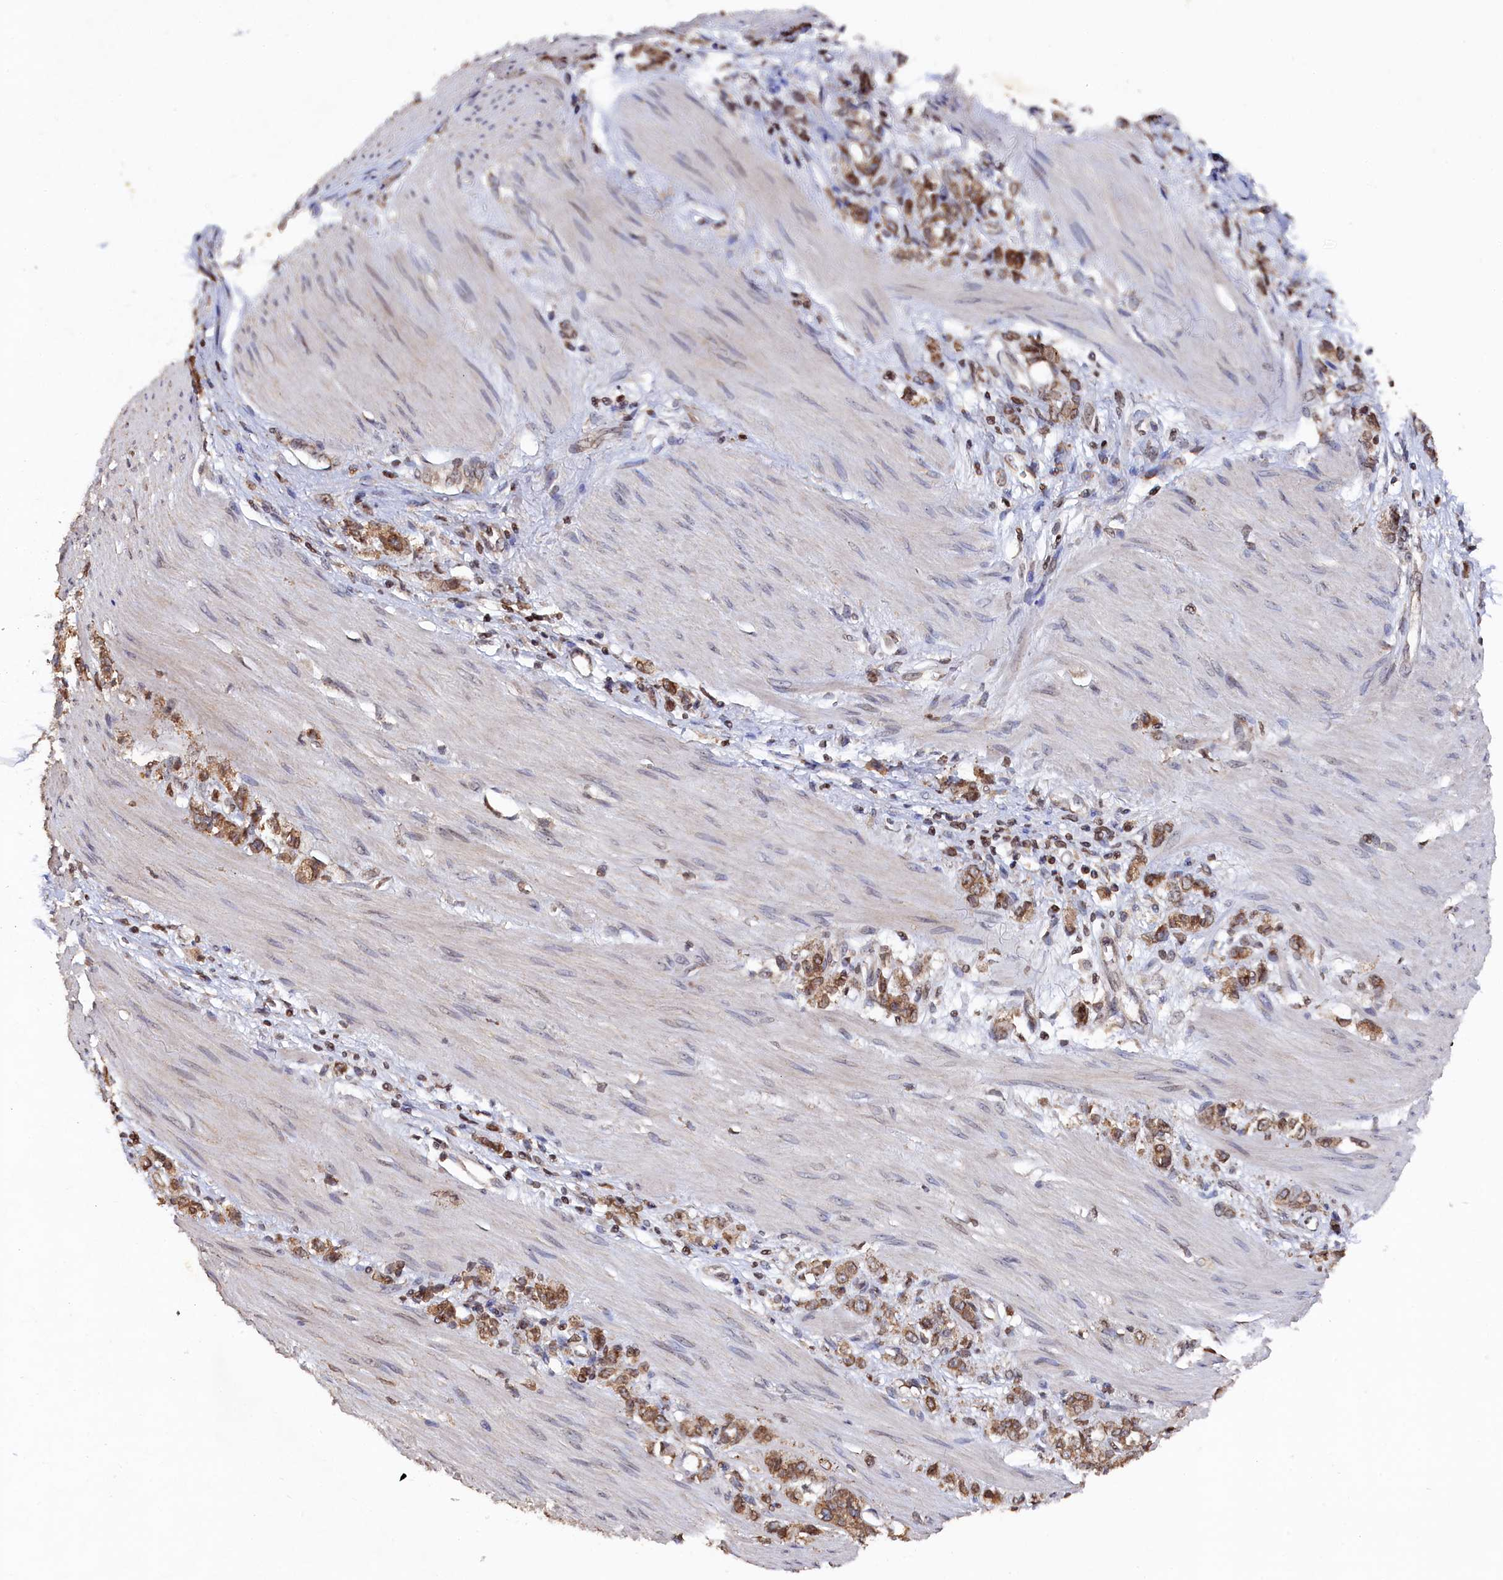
{"staining": {"intensity": "moderate", "quantity": ">75%", "location": "cytoplasmic/membranous"}, "tissue": "stomach cancer", "cell_type": "Tumor cells", "image_type": "cancer", "snomed": [{"axis": "morphology", "description": "Adenocarcinoma, NOS"}, {"axis": "topography", "description": "Stomach"}], "caption": "Protein staining of adenocarcinoma (stomach) tissue reveals moderate cytoplasmic/membranous positivity in approximately >75% of tumor cells. (Brightfield microscopy of DAB IHC at high magnification).", "gene": "ANKEF1", "patient": {"sex": "female", "age": 76}}